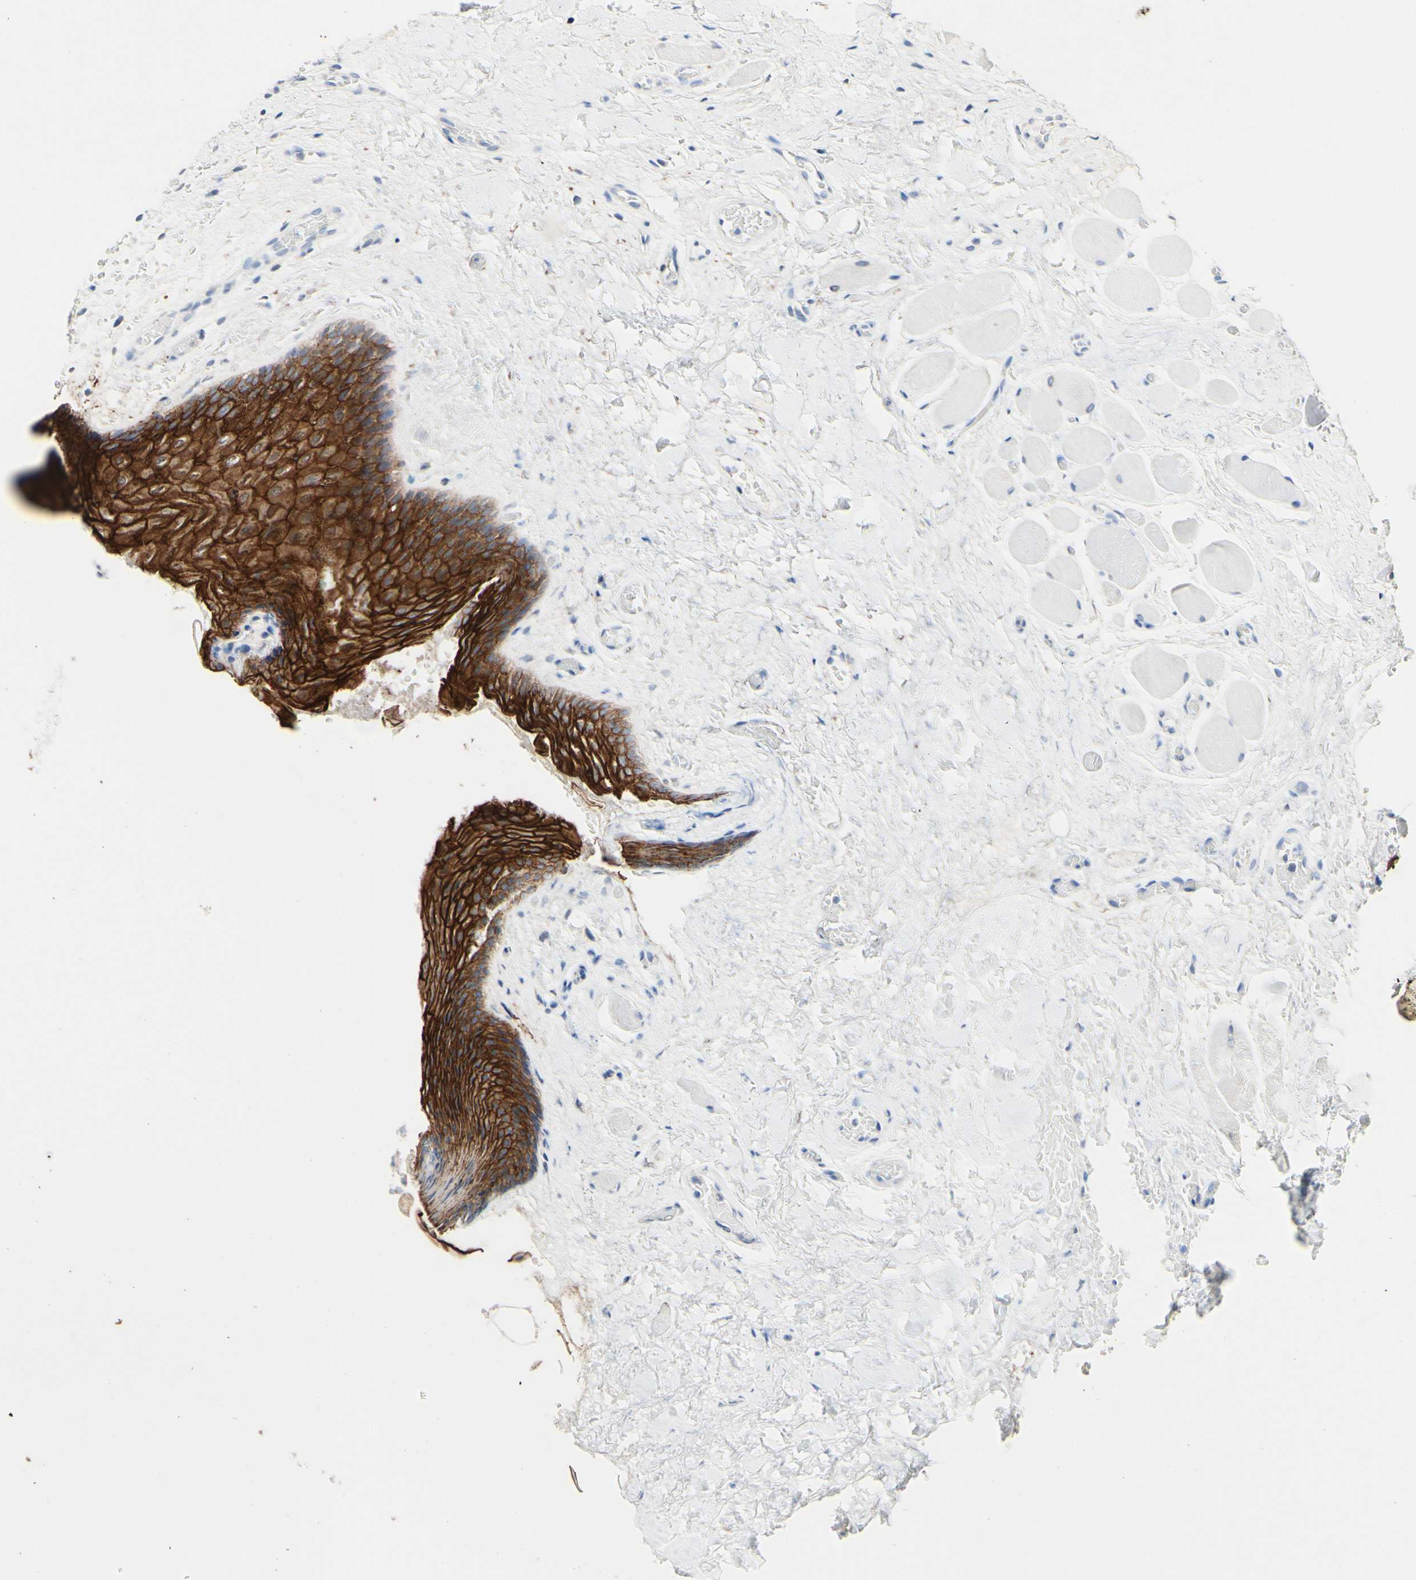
{"staining": {"intensity": "strong", "quantity": ">75%", "location": "cytoplasmic/membranous"}, "tissue": "oral mucosa", "cell_type": "Squamous epithelial cells", "image_type": "normal", "snomed": [{"axis": "morphology", "description": "Normal tissue, NOS"}, {"axis": "morphology", "description": "Squamous cell carcinoma, NOS"}, {"axis": "topography", "description": "Skeletal muscle"}, {"axis": "topography", "description": "Adipose tissue"}, {"axis": "topography", "description": "Vascular tissue"}, {"axis": "topography", "description": "Oral tissue"}, {"axis": "topography", "description": "Peripheral nerve tissue"}, {"axis": "topography", "description": "Head-Neck"}], "caption": "Oral mucosa stained with a protein marker displays strong staining in squamous epithelial cells.", "gene": "DSC2", "patient": {"sex": "male", "age": 71}}